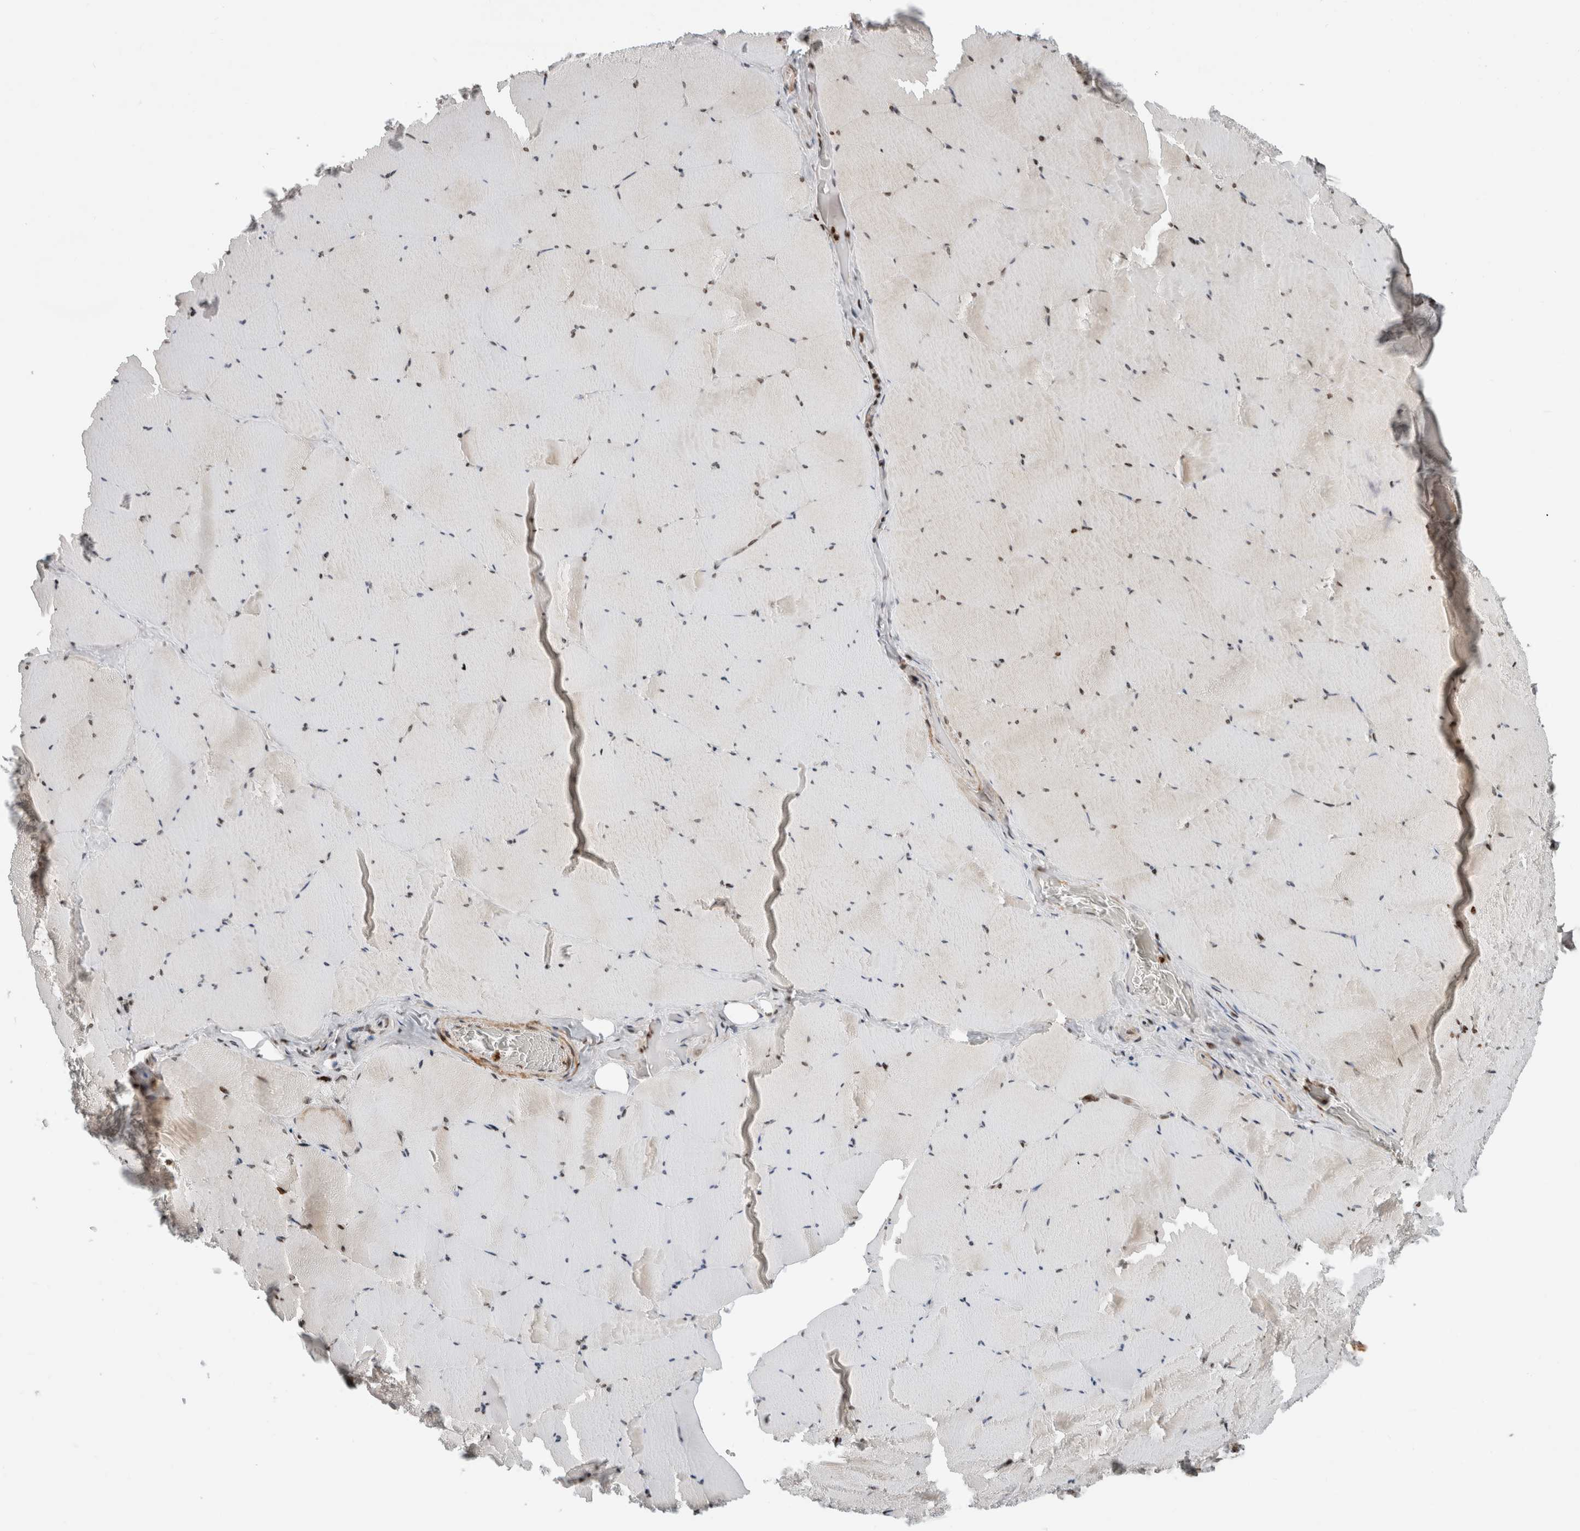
{"staining": {"intensity": "weak", "quantity": "<25%", "location": "nuclear"}, "tissue": "skeletal muscle", "cell_type": "Myocytes", "image_type": "normal", "snomed": [{"axis": "morphology", "description": "Normal tissue, NOS"}, {"axis": "topography", "description": "Skeletal muscle"}], "caption": "DAB (3,3'-diaminobenzidine) immunohistochemical staining of normal human skeletal muscle reveals no significant positivity in myocytes. The staining is performed using DAB (3,3'-diaminobenzidine) brown chromogen with nuclei counter-stained in using hematoxylin.", "gene": "GINS4", "patient": {"sex": "male", "age": 62}}